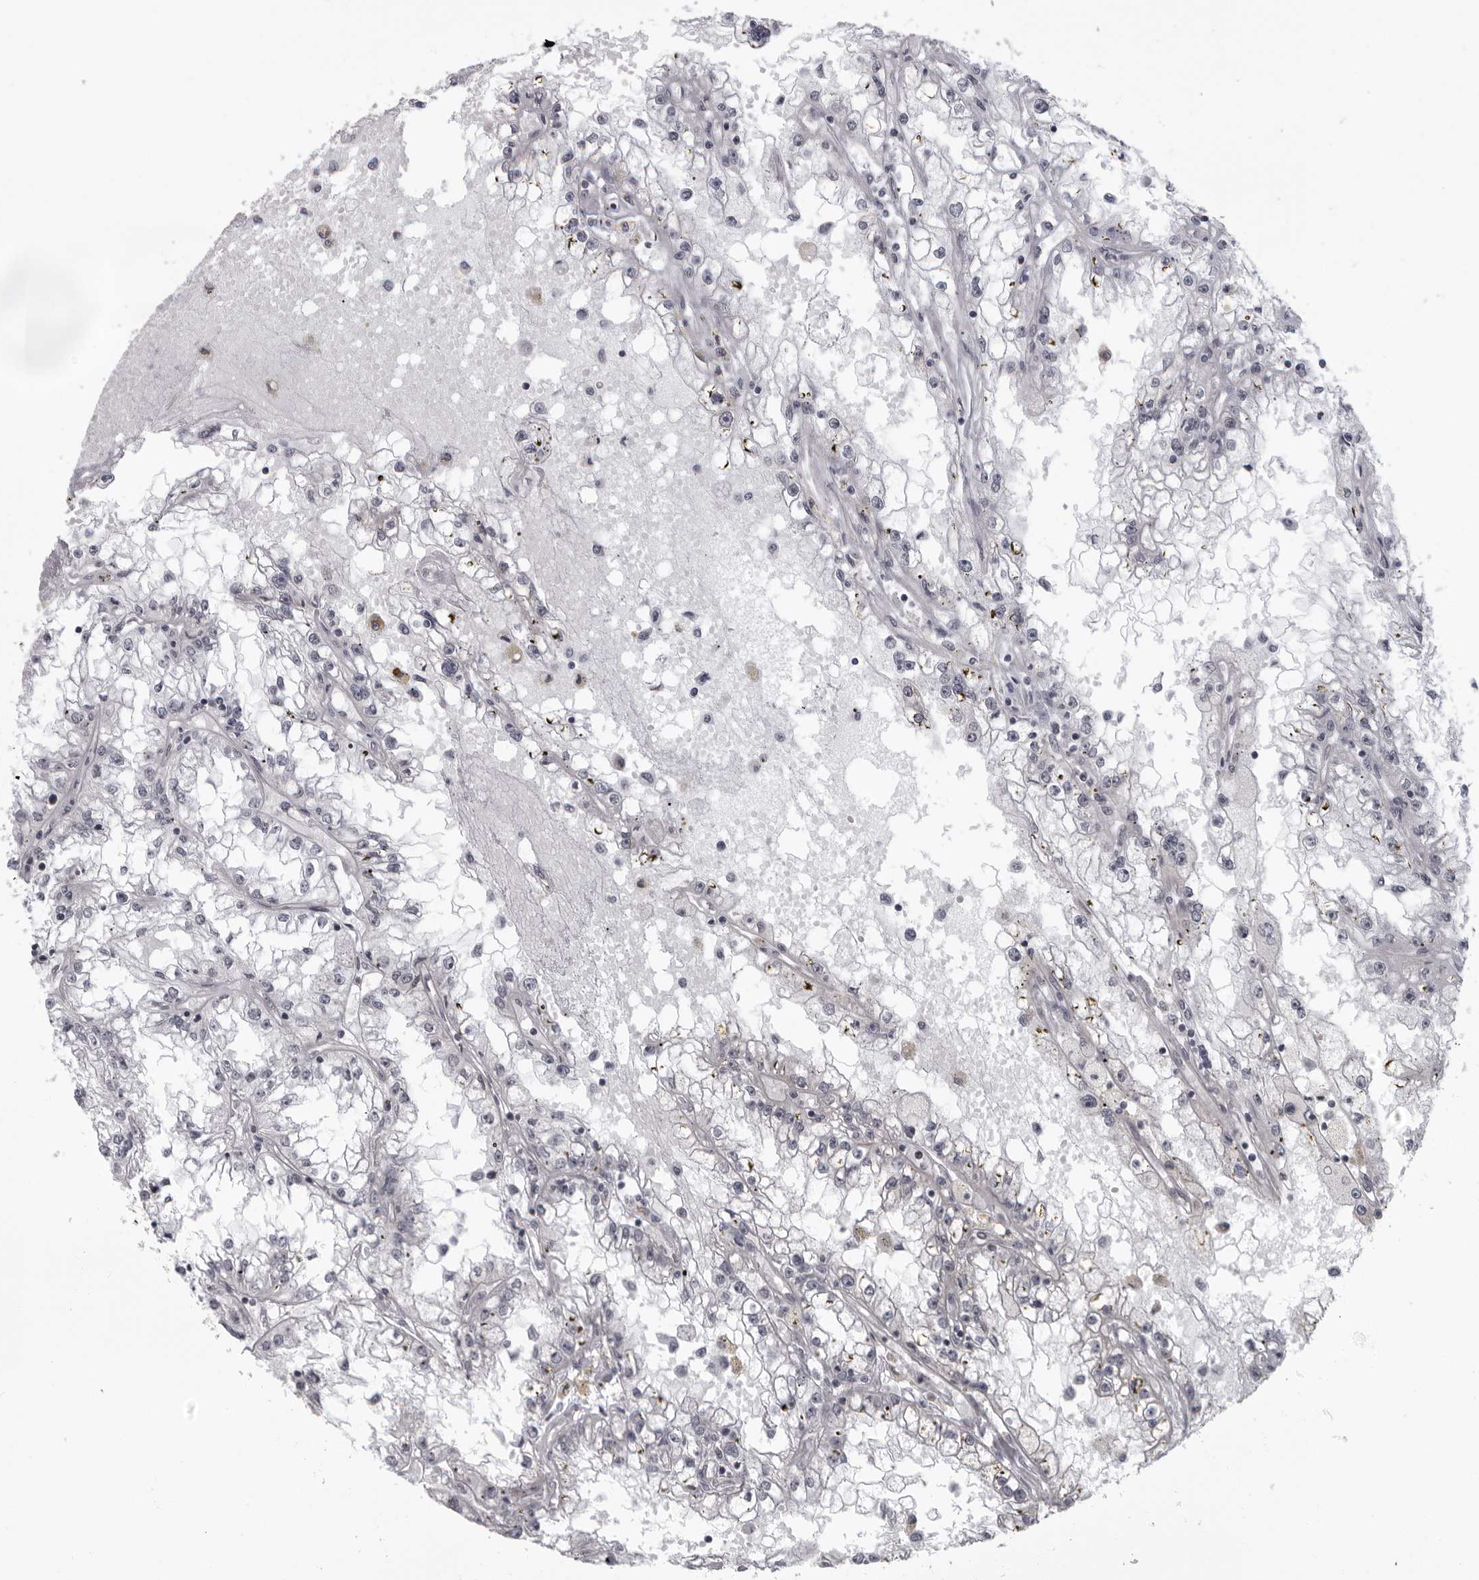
{"staining": {"intensity": "negative", "quantity": "none", "location": "none"}, "tissue": "renal cancer", "cell_type": "Tumor cells", "image_type": "cancer", "snomed": [{"axis": "morphology", "description": "Adenocarcinoma, NOS"}, {"axis": "topography", "description": "Kidney"}], "caption": "This is an IHC photomicrograph of renal adenocarcinoma. There is no expression in tumor cells.", "gene": "MAPK12", "patient": {"sex": "male", "age": 56}}